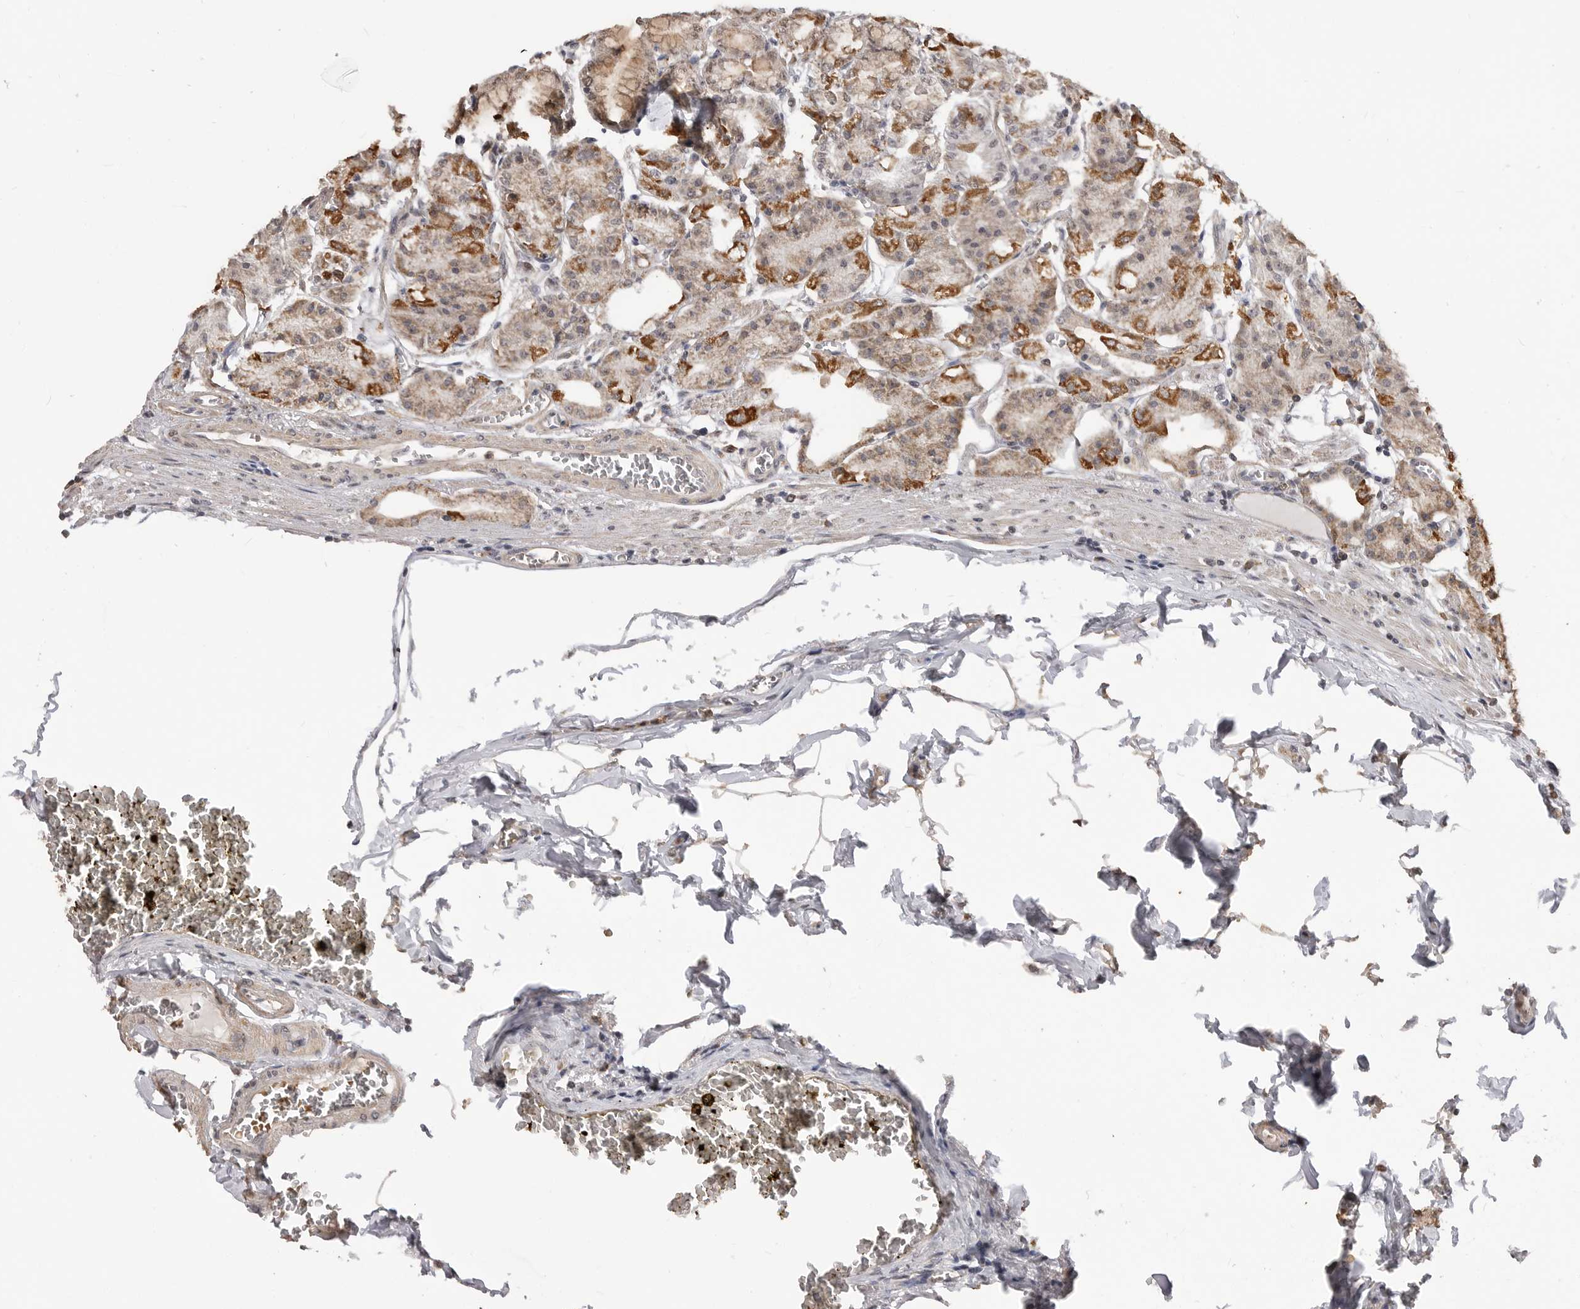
{"staining": {"intensity": "strong", "quantity": ">75%", "location": "cytoplasmic/membranous,nuclear"}, "tissue": "stomach", "cell_type": "Glandular cells", "image_type": "normal", "snomed": [{"axis": "morphology", "description": "Normal tissue, NOS"}, {"axis": "topography", "description": "Stomach, lower"}], "caption": "This is a photomicrograph of immunohistochemistry staining of normal stomach, which shows strong expression in the cytoplasmic/membranous,nuclear of glandular cells.", "gene": "SMARCC1", "patient": {"sex": "male", "age": 71}}